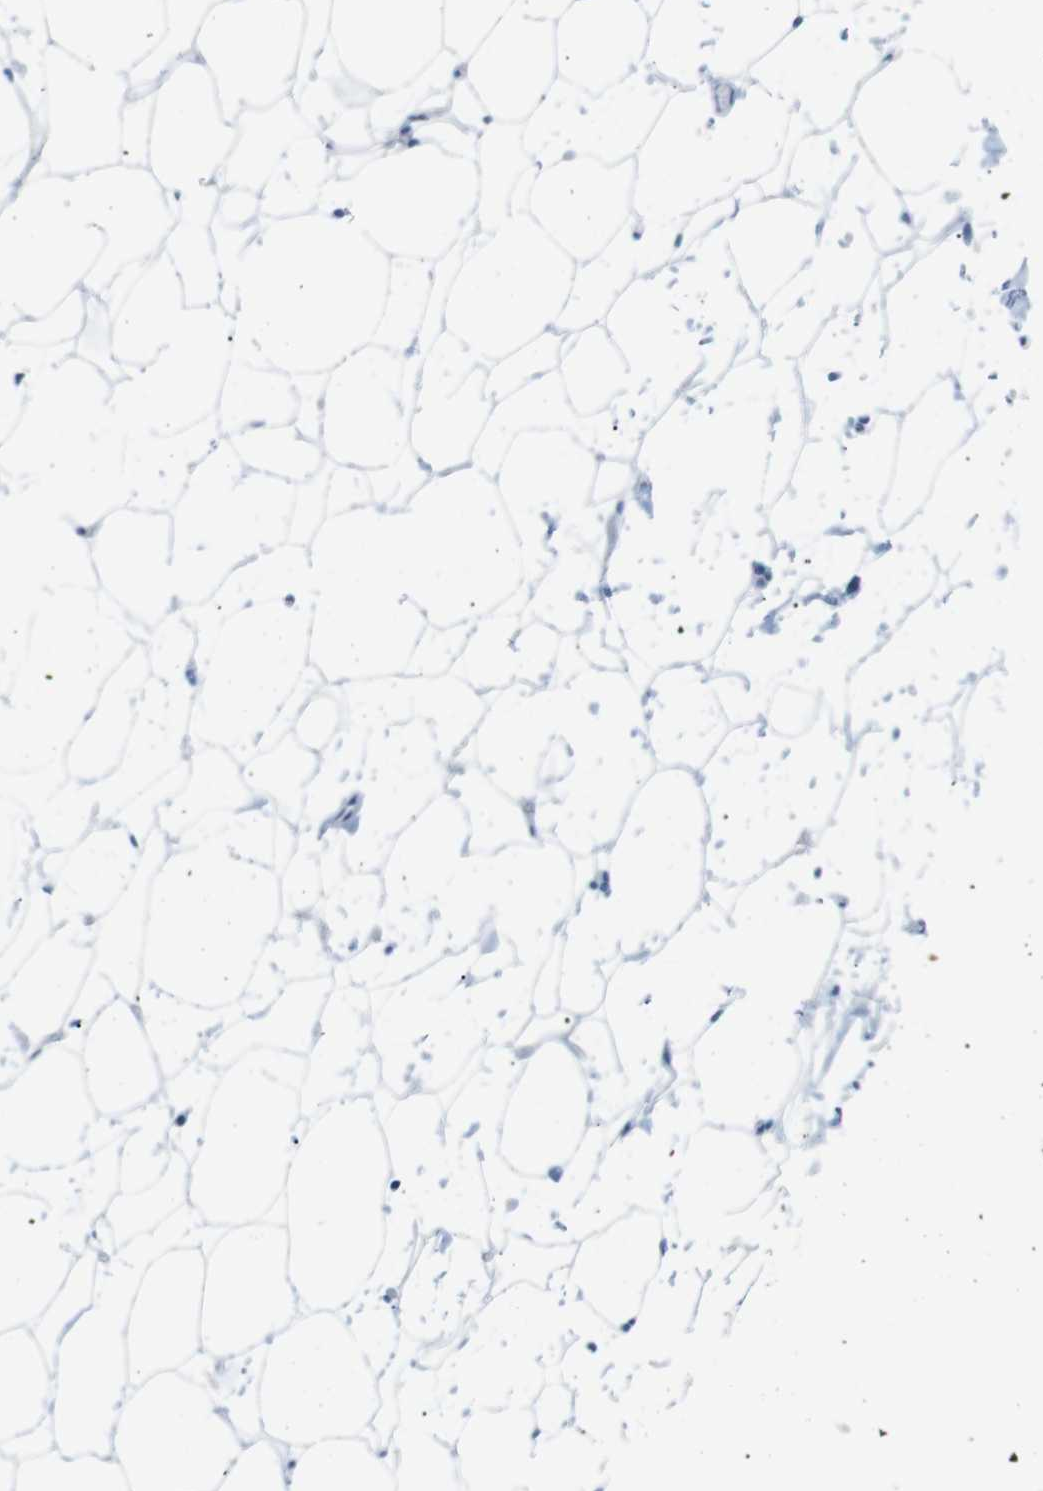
{"staining": {"intensity": "negative", "quantity": "none", "location": "none"}, "tissue": "adipose tissue", "cell_type": "Adipocytes", "image_type": "normal", "snomed": [{"axis": "morphology", "description": "Normal tissue, NOS"}, {"axis": "topography", "description": "Breast"}, {"axis": "topography", "description": "Soft tissue"}], "caption": "DAB immunohistochemical staining of unremarkable human adipose tissue exhibits no significant positivity in adipocytes.", "gene": "VAMP1", "patient": {"sex": "female", "age": 75}}